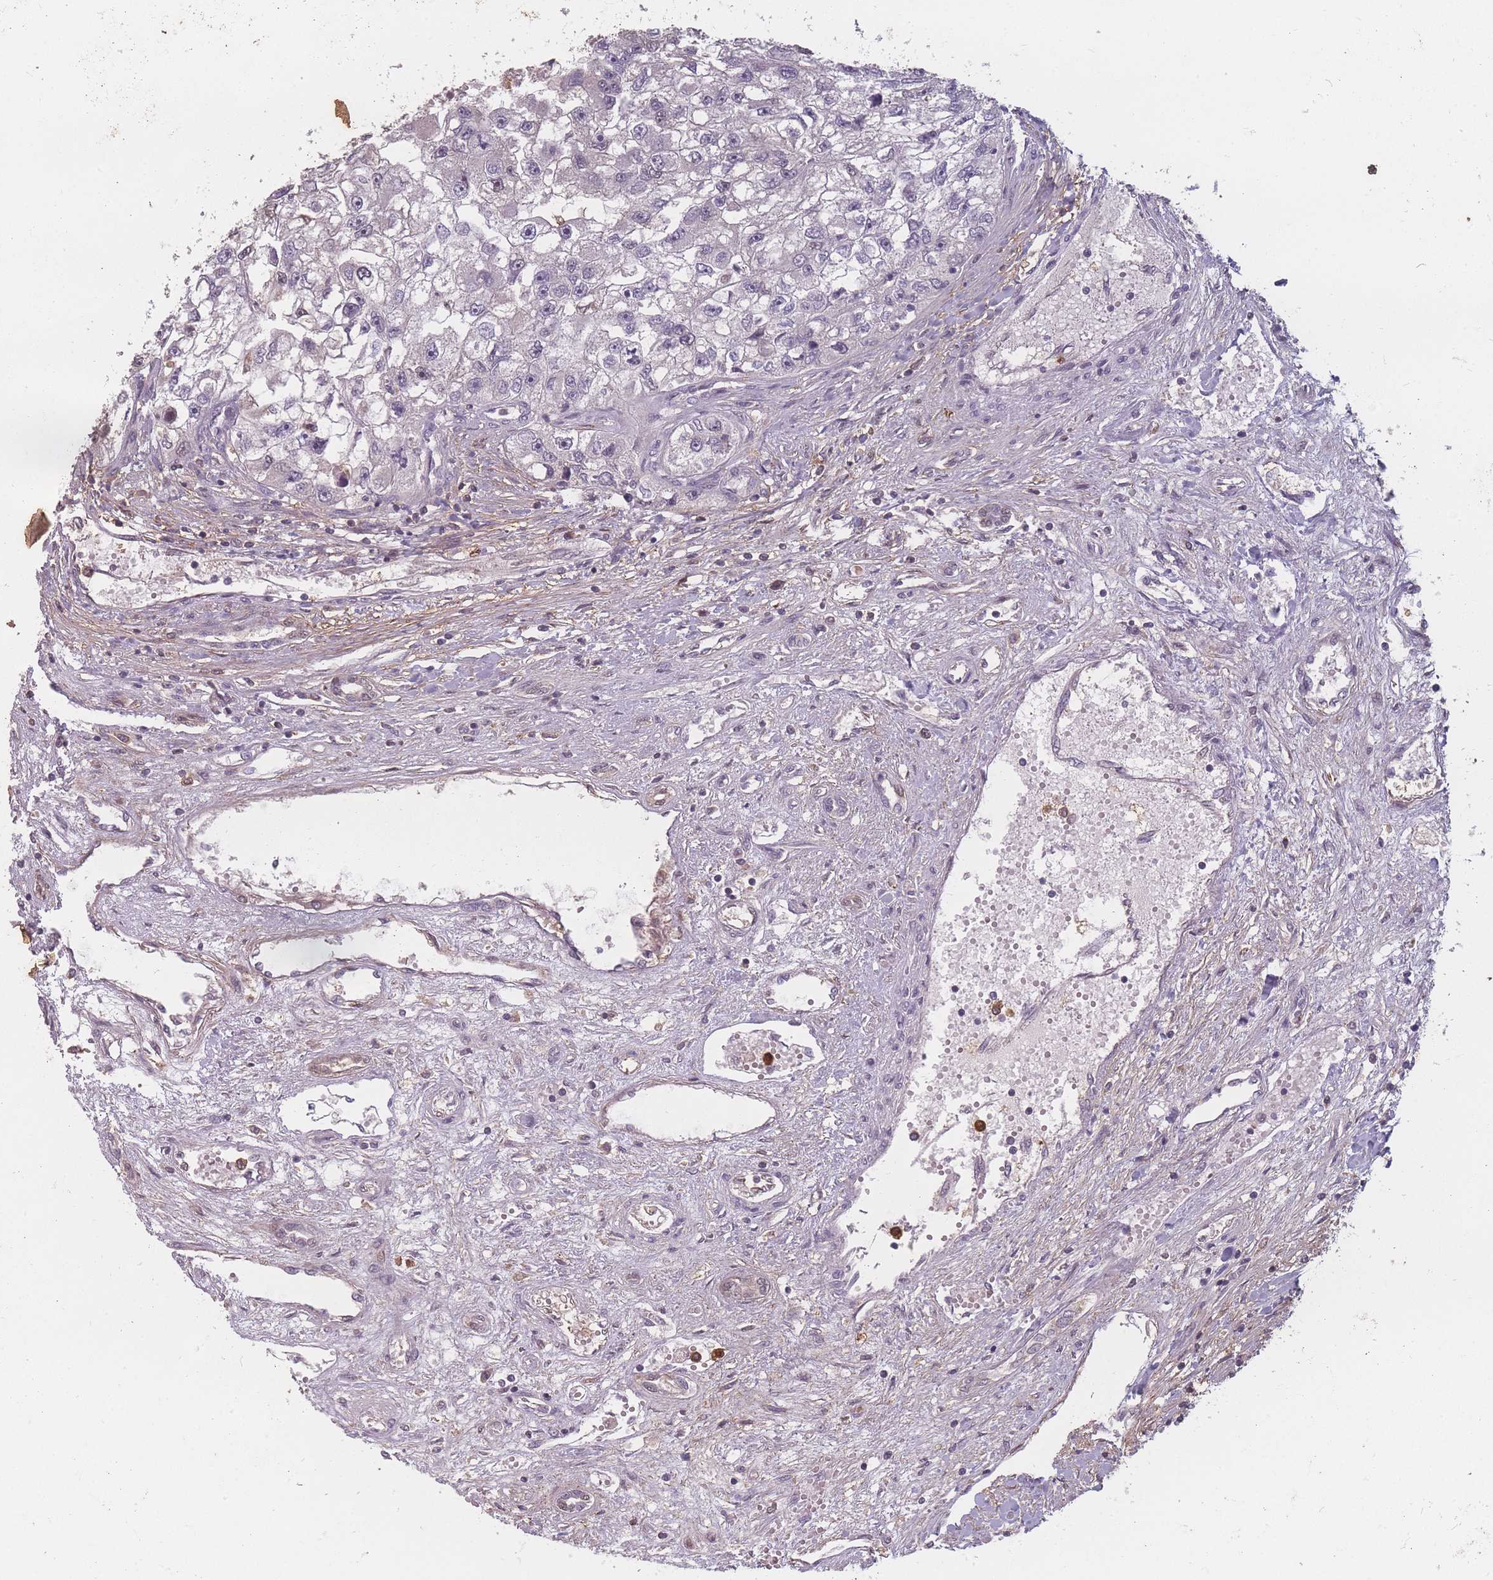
{"staining": {"intensity": "negative", "quantity": "none", "location": "none"}, "tissue": "renal cancer", "cell_type": "Tumor cells", "image_type": "cancer", "snomed": [{"axis": "morphology", "description": "Adenocarcinoma, NOS"}, {"axis": "topography", "description": "Kidney"}], "caption": "A photomicrograph of human renal cancer is negative for staining in tumor cells.", "gene": "BST1", "patient": {"sex": "male", "age": 63}}